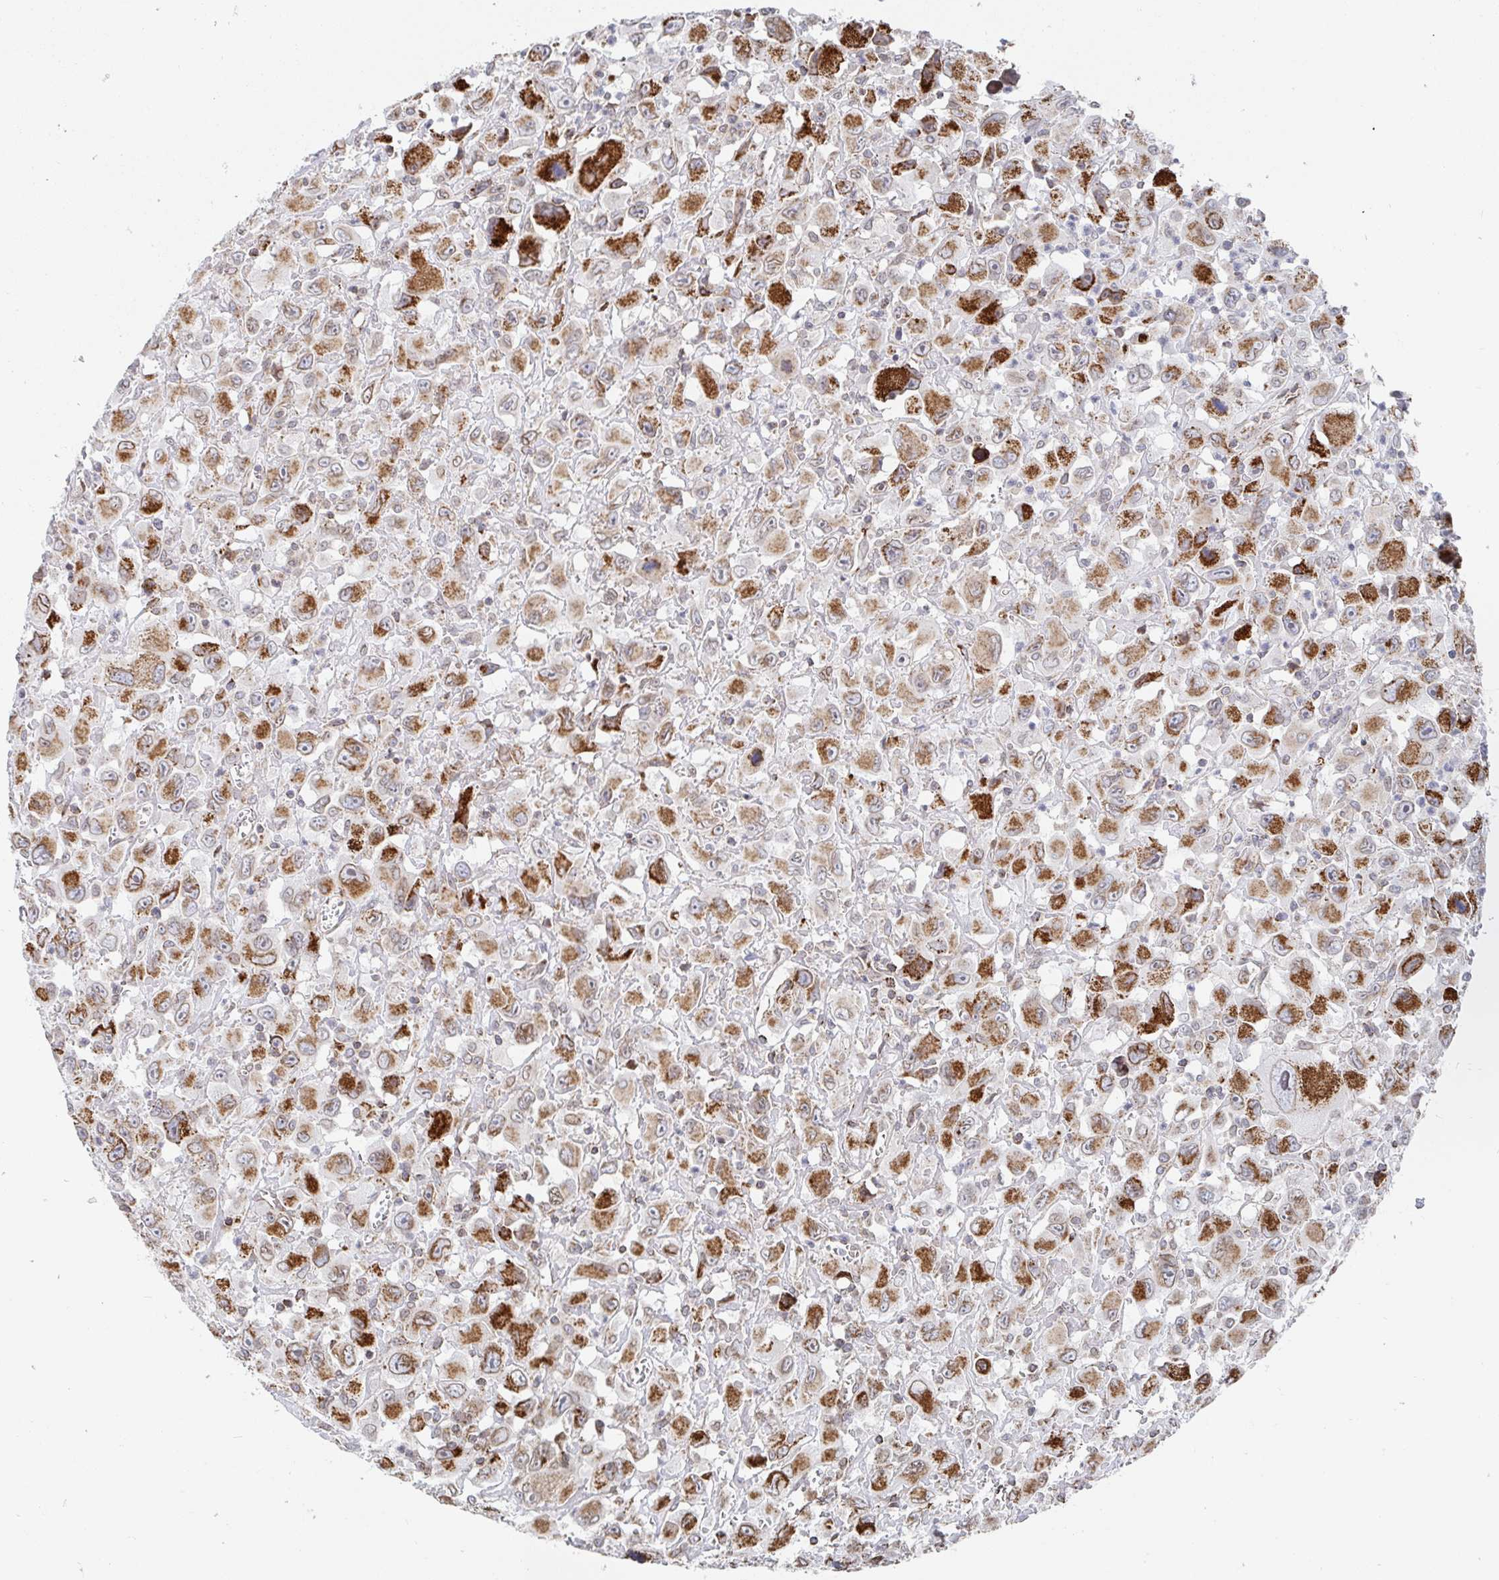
{"staining": {"intensity": "strong", "quantity": ">75%", "location": "cytoplasmic/membranous"}, "tissue": "head and neck cancer", "cell_type": "Tumor cells", "image_type": "cancer", "snomed": [{"axis": "morphology", "description": "Squamous cell carcinoma, NOS"}, {"axis": "morphology", "description": "Squamous cell carcinoma, metastatic, NOS"}, {"axis": "topography", "description": "Oral tissue"}, {"axis": "topography", "description": "Head-Neck"}], "caption": "Protein expression analysis of head and neck squamous cell carcinoma exhibits strong cytoplasmic/membranous staining in about >75% of tumor cells.", "gene": "STARD8", "patient": {"sex": "female", "age": 85}}